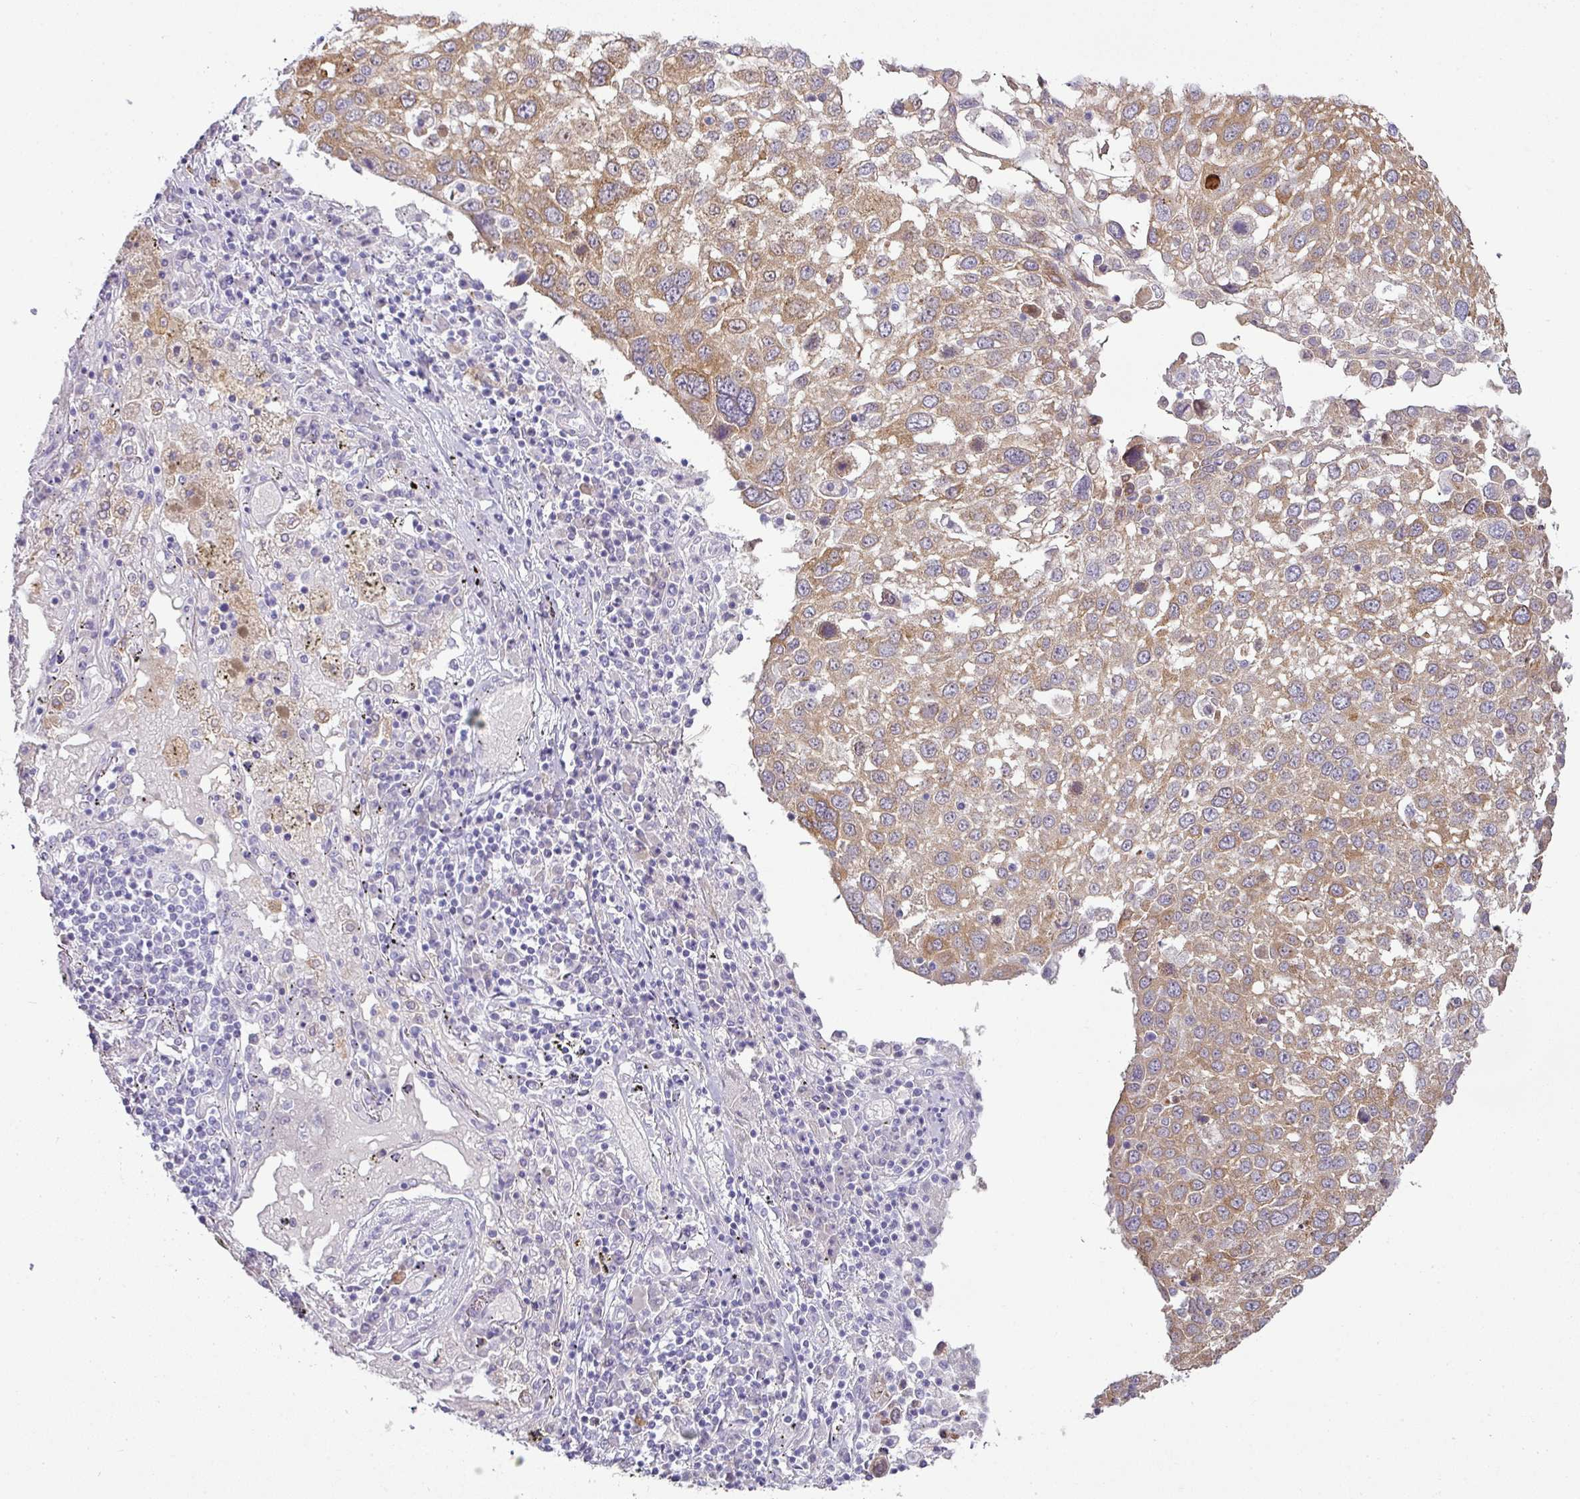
{"staining": {"intensity": "moderate", "quantity": ">75%", "location": "cytoplasmic/membranous"}, "tissue": "lung cancer", "cell_type": "Tumor cells", "image_type": "cancer", "snomed": [{"axis": "morphology", "description": "Squamous cell carcinoma, NOS"}, {"axis": "topography", "description": "Lung"}], "caption": "The photomicrograph demonstrates immunohistochemical staining of lung squamous cell carcinoma. There is moderate cytoplasmic/membranous staining is identified in approximately >75% of tumor cells.", "gene": "FGF17", "patient": {"sex": "male", "age": 65}}